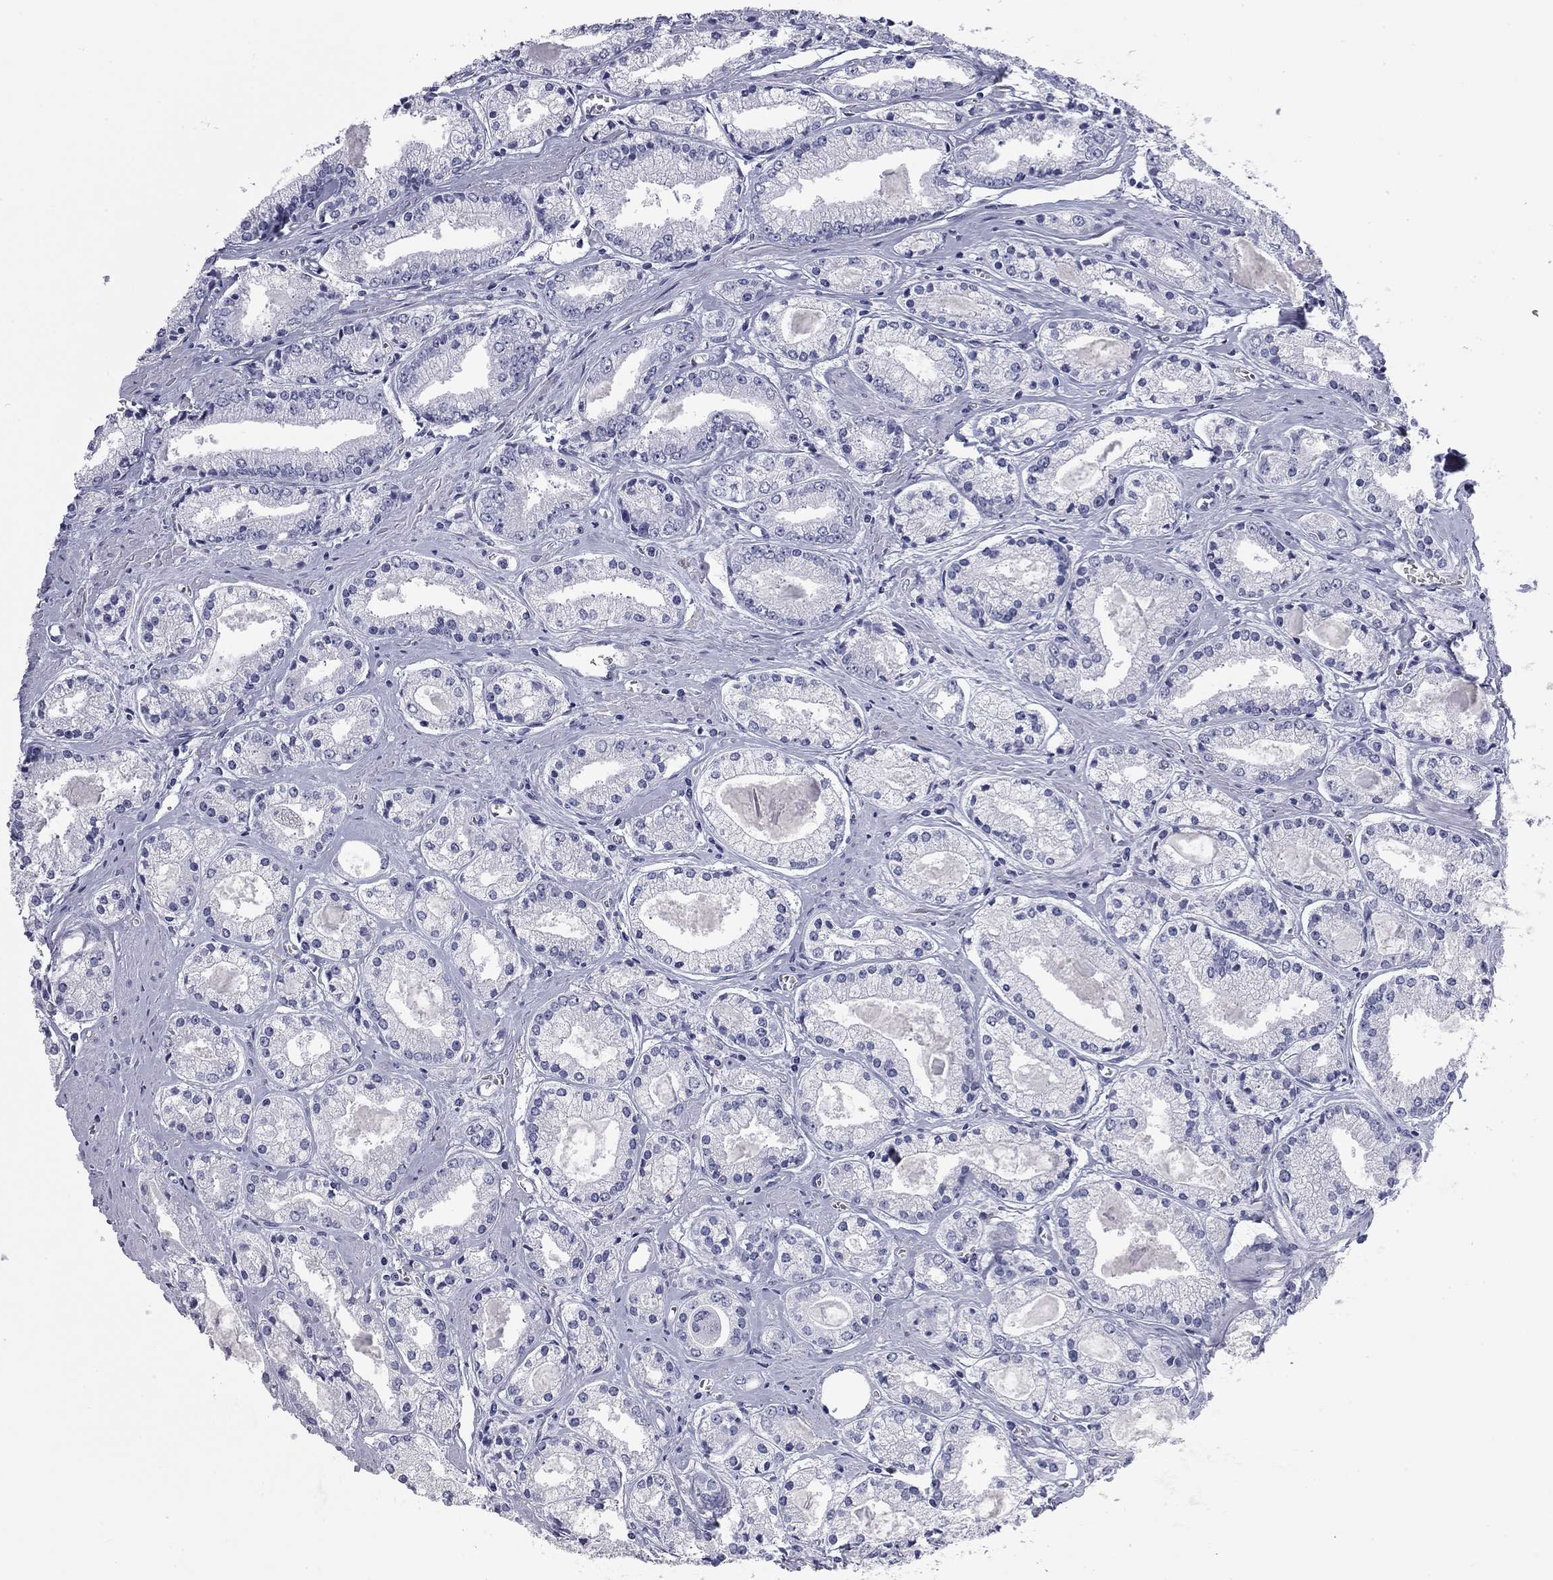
{"staining": {"intensity": "negative", "quantity": "none", "location": "none"}, "tissue": "prostate cancer", "cell_type": "Tumor cells", "image_type": "cancer", "snomed": [{"axis": "morphology", "description": "Adenocarcinoma, NOS"}, {"axis": "topography", "description": "Prostate"}], "caption": "Immunohistochemical staining of prostate adenocarcinoma demonstrates no significant positivity in tumor cells. (DAB (3,3'-diaminobenzidine) immunohistochemistry, high magnification).", "gene": "AK8", "patient": {"sex": "male", "age": 72}}